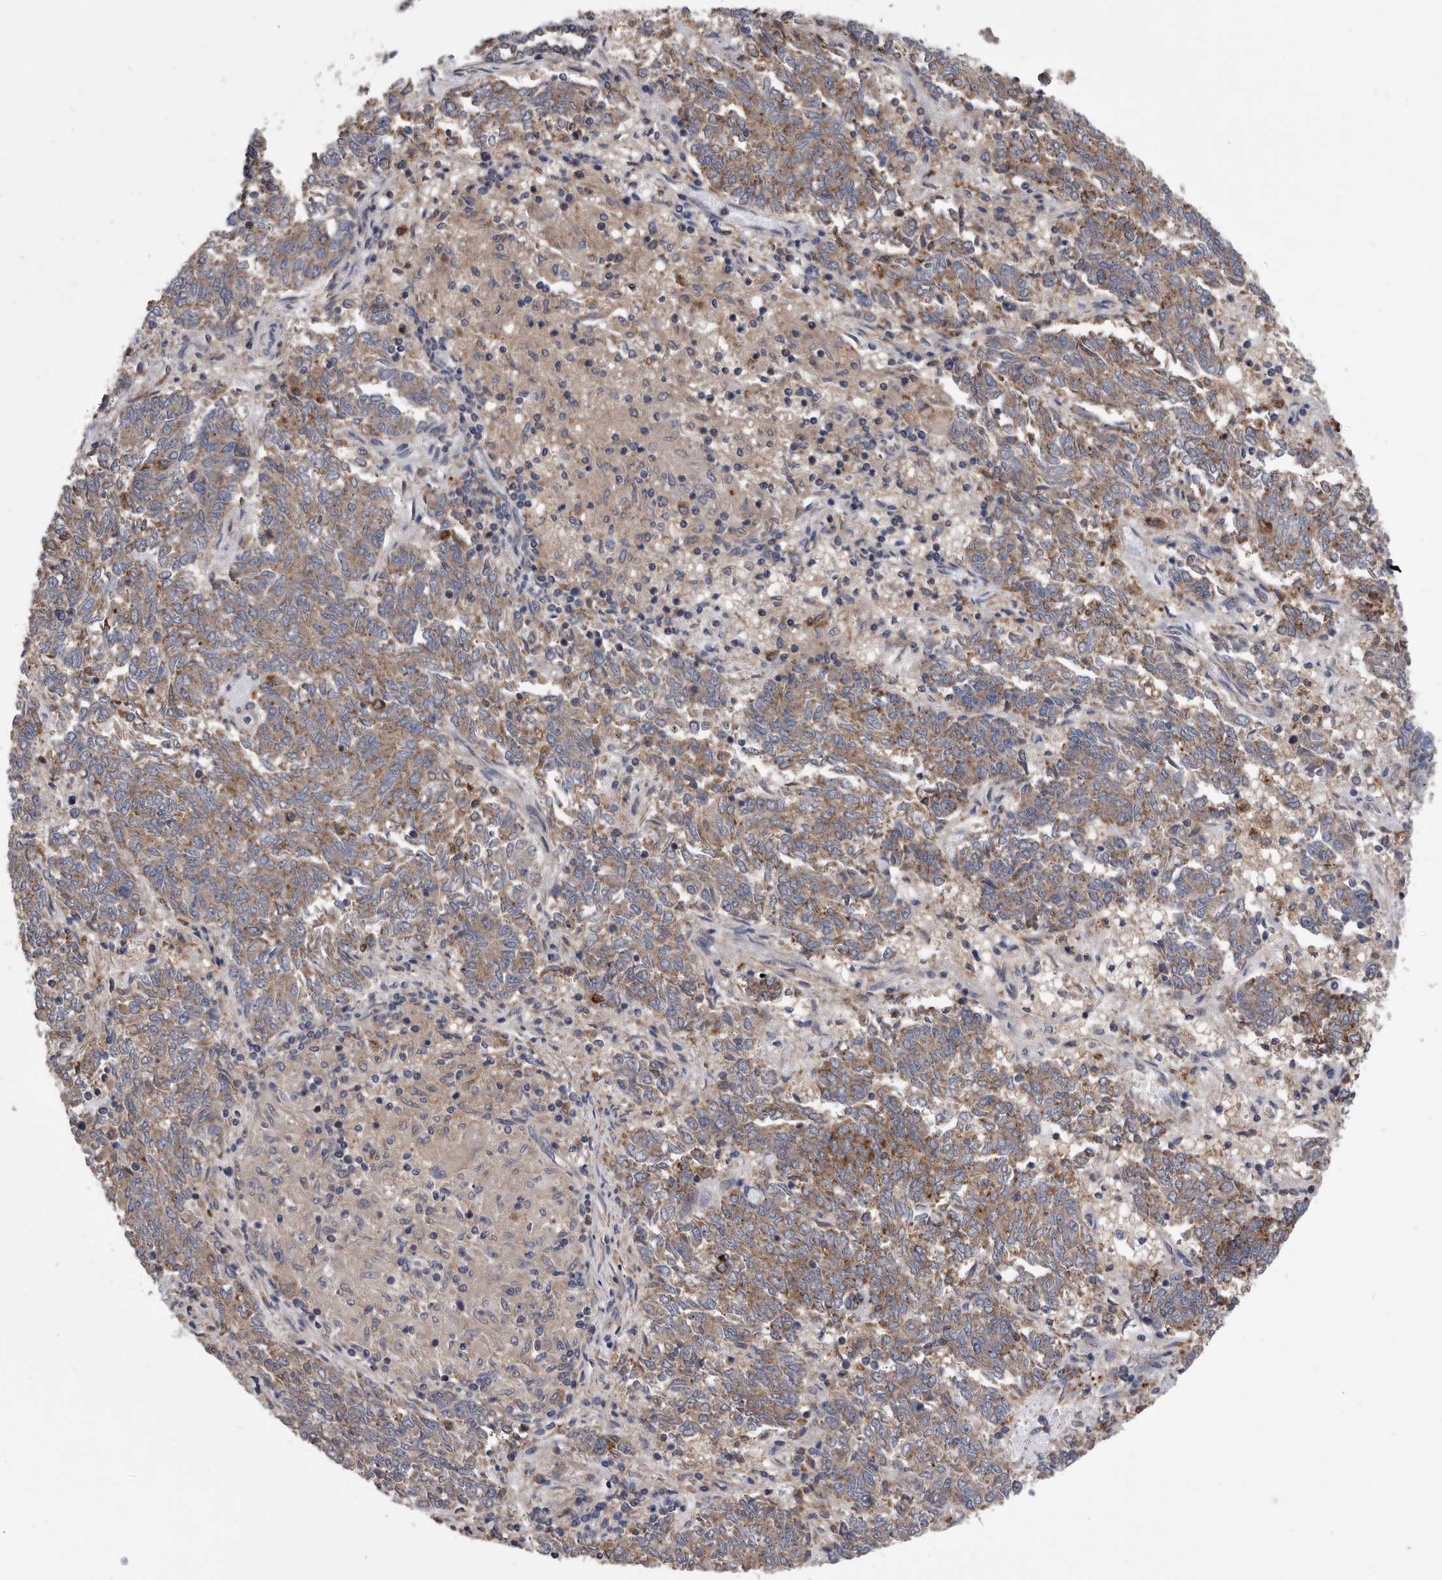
{"staining": {"intensity": "moderate", "quantity": ">75%", "location": "cytoplasmic/membranous"}, "tissue": "endometrial cancer", "cell_type": "Tumor cells", "image_type": "cancer", "snomed": [{"axis": "morphology", "description": "Adenocarcinoma, NOS"}, {"axis": "topography", "description": "Endometrium"}], "caption": "Immunohistochemistry image of human endometrial cancer stained for a protein (brown), which displays medium levels of moderate cytoplasmic/membranous positivity in approximately >75% of tumor cells.", "gene": "BAIAP3", "patient": {"sex": "female", "age": 80}}